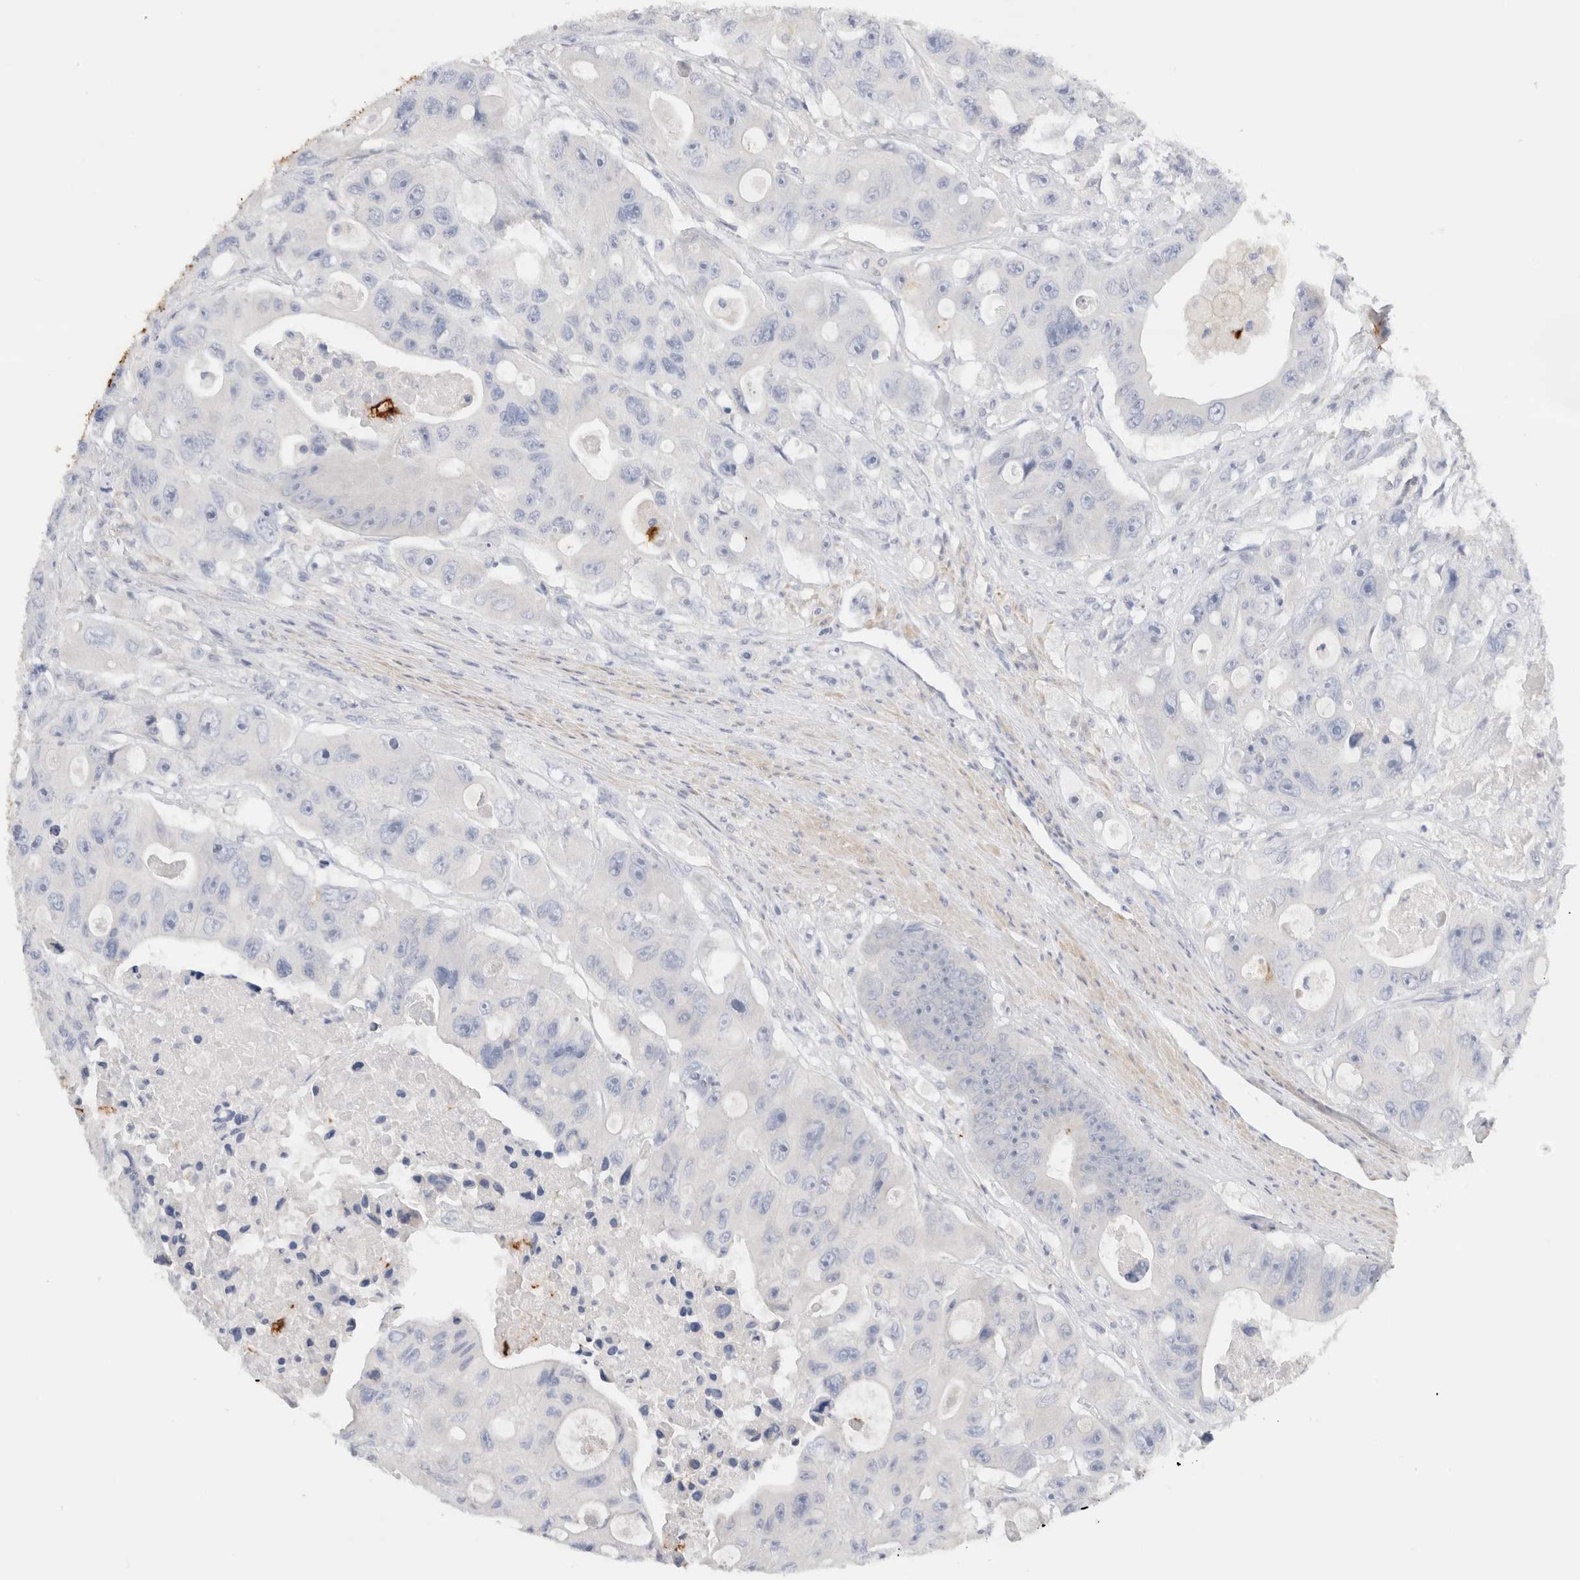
{"staining": {"intensity": "negative", "quantity": "none", "location": "none"}, "tissue": "colorectal cancer", "cell_type": "Tumor cells", "image_type": "cancer", "snomed": [{"axis": "morphology", "description": "Adenocarcinoma, NOS"}, {"axis": "topography", "description": "Colon"}], "caption": "IHC micrograph of neoplastic tissue: adenocarcinoma (colorectal) stained with DAB (3,3'-diaminobenzidine) reveals no significant protein staining in tumor cells.", "gene": "ADAM30", "patient": {"sex": "female", "age": 46}}